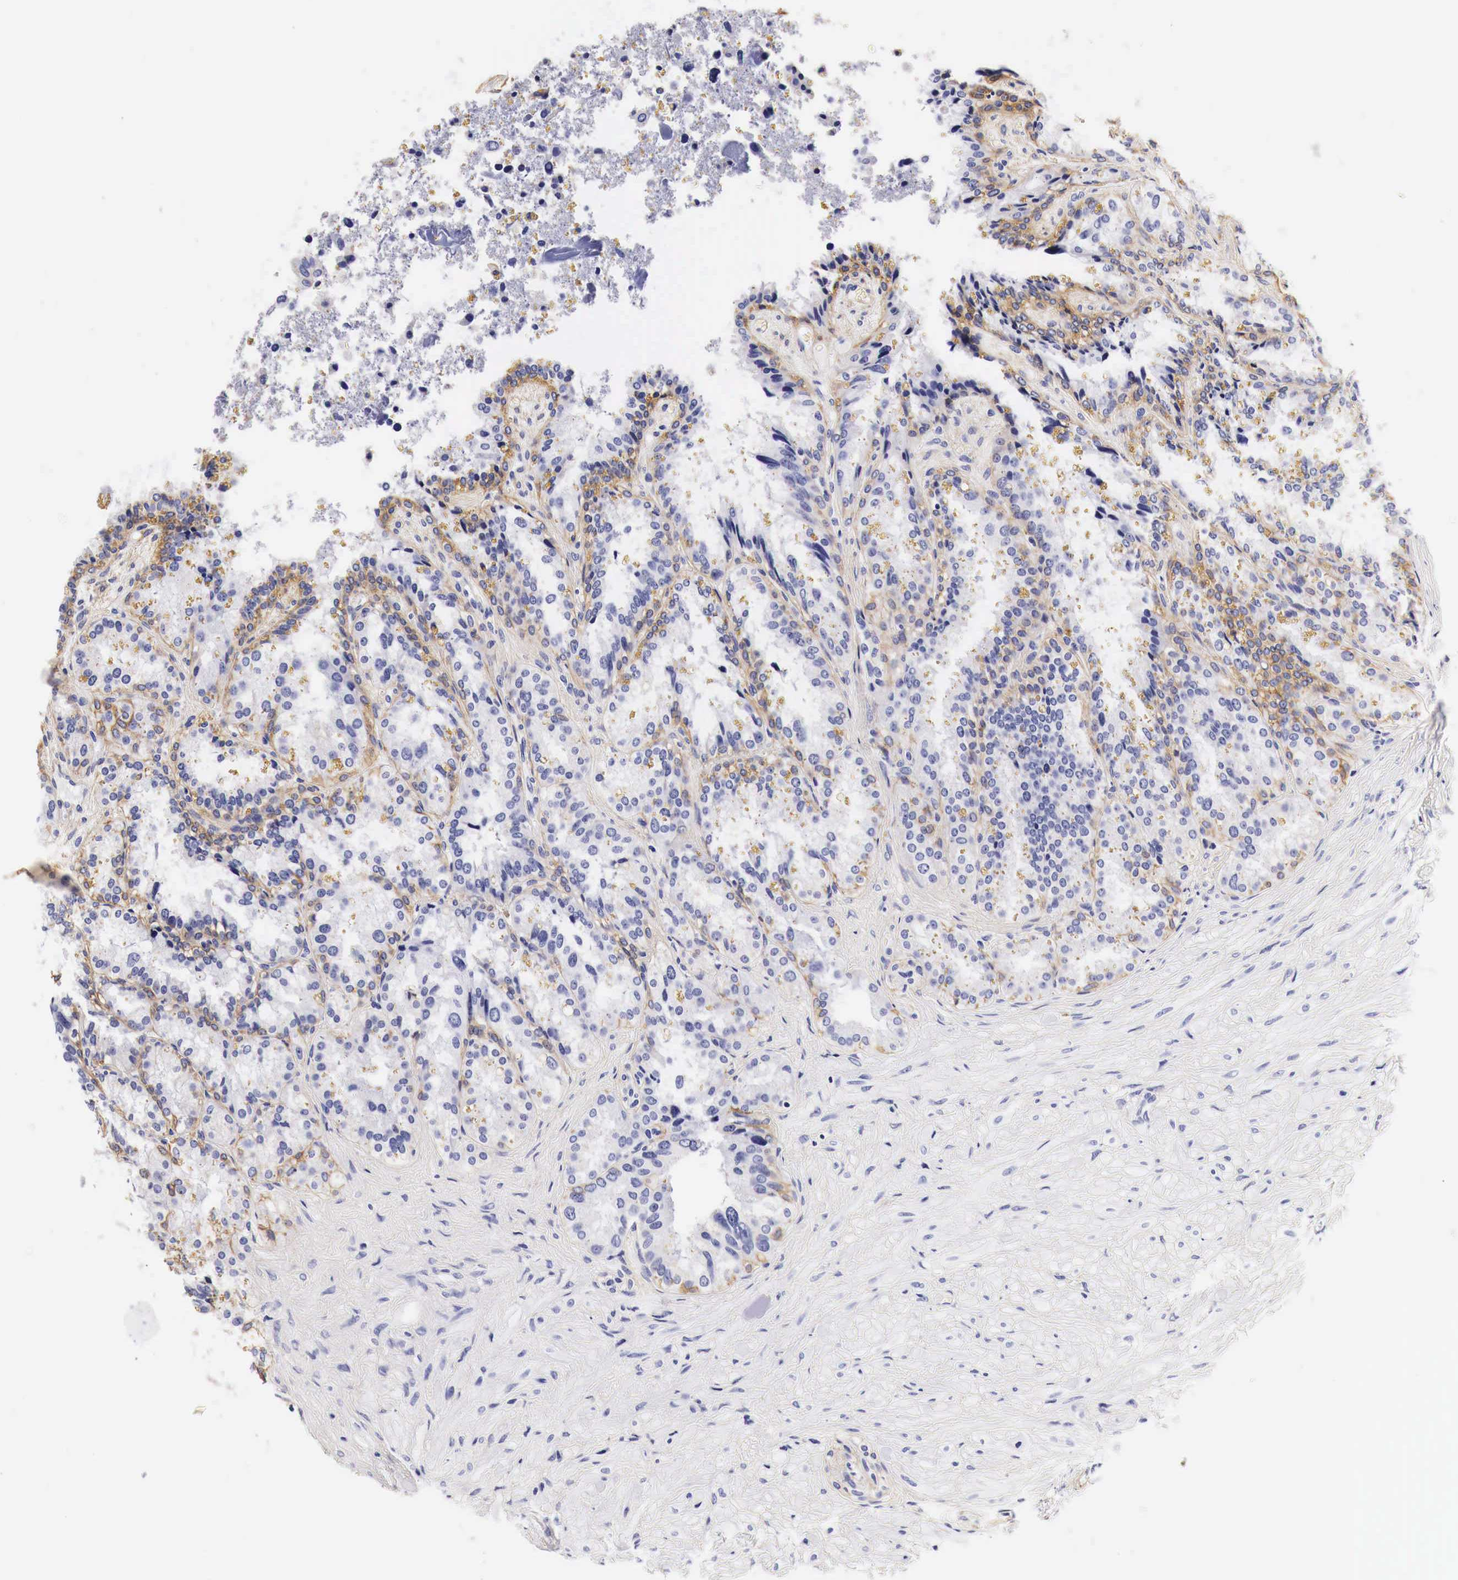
{"staining": {"intensity": "moderate", "quantity": "25%-75%", "location": "cytoplasmic/membranous"}, "tissue": "seminal vesicle", "cell_type": "Glandular cells", "image_type": "normal", "snomed": [{"axis": "morphology", "description": "Normal tissue, NOS"}, {"axis": "topography", "description": "Seminal veicle"}], "caption": "Brown immunohistochemical staining in normal human seminal vesicle reveals moderate cytoplasmic/membranous positivity in approximately 25%-75% of glandular cells. (DAB IHC with brightfield microscopy, high magnification).", "gene": "EGFR", "patient": {"sex": "male", "age": 69}}